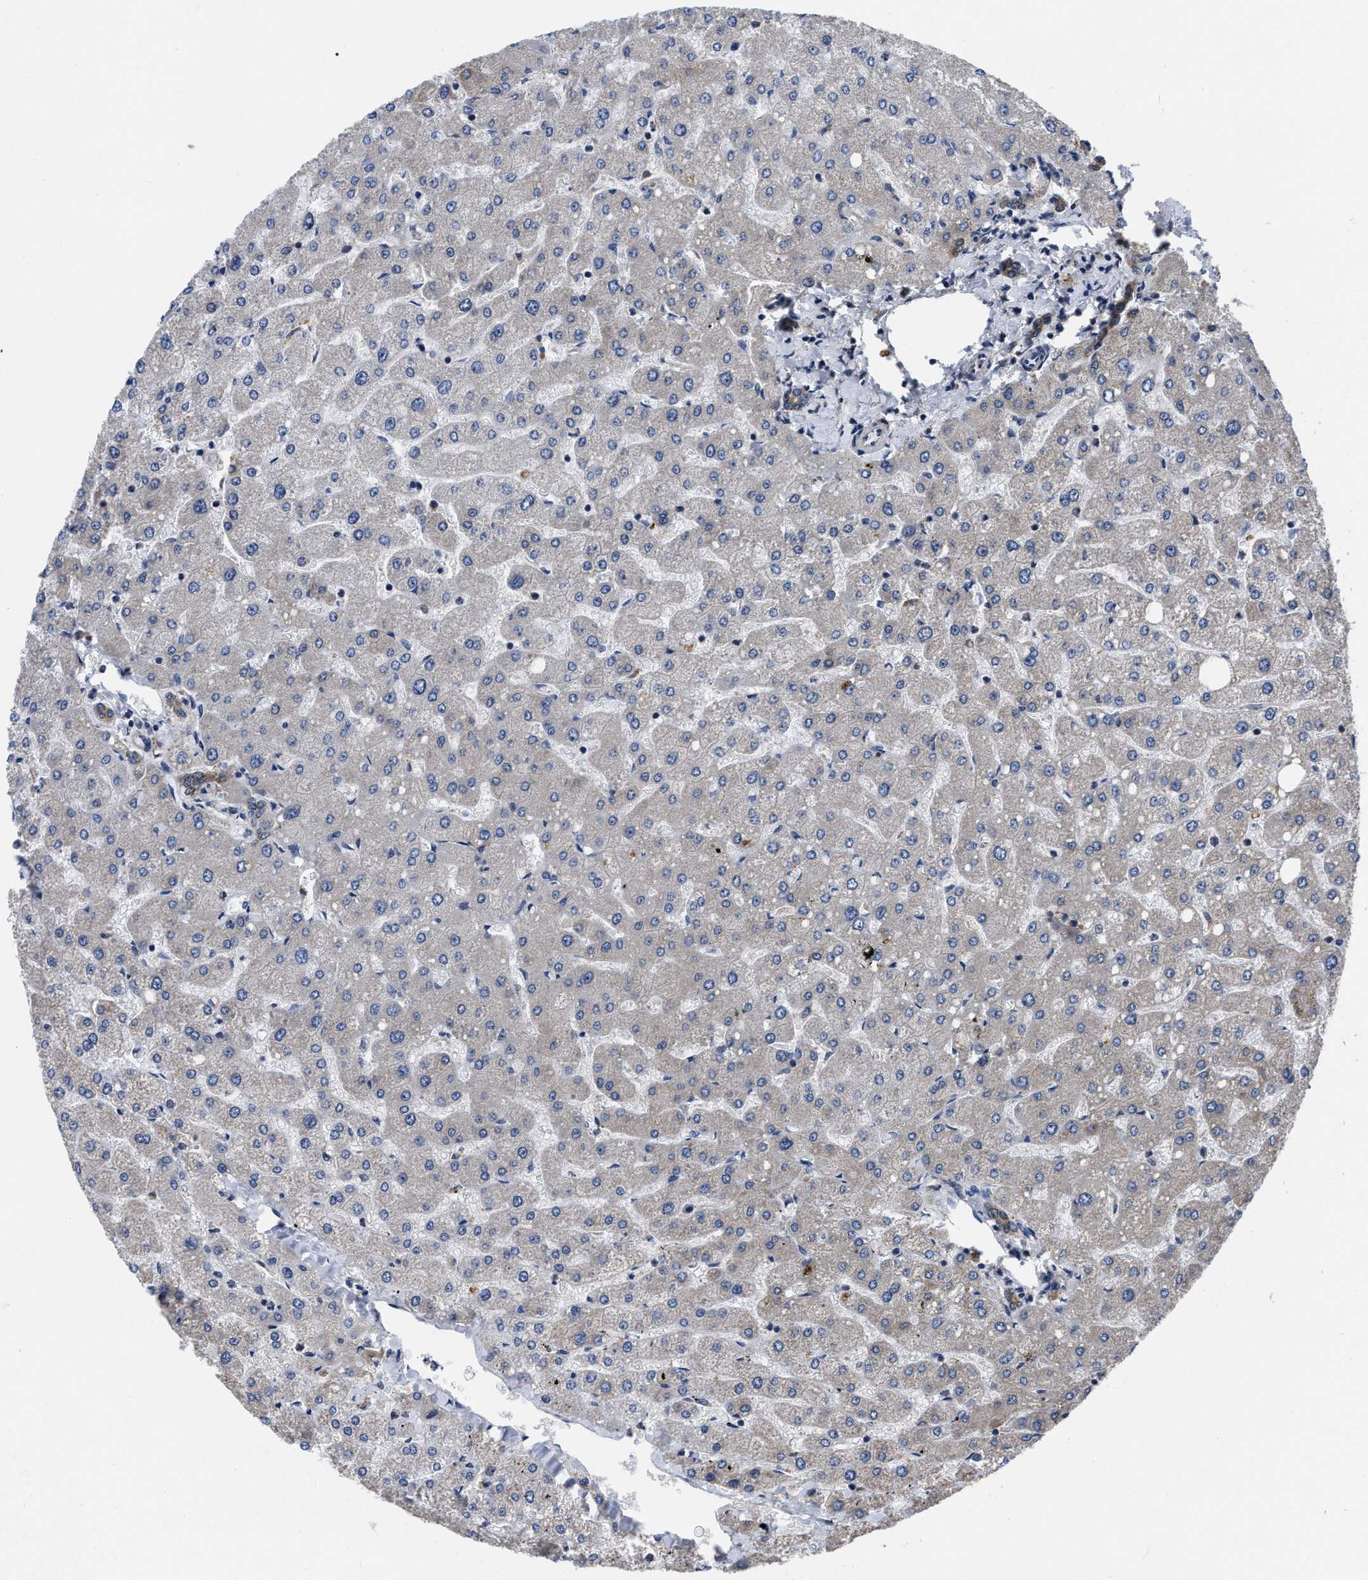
{"staining": {"intensity": "moderate", "quantity": ">75%", "location": "cytoplasmic/membranous"}, "tissue": "liver", "cell_type": "Cholangiocytes", "image_type": "normal", "snomed": [{"axis": "morphology", "description": "Normal tissue, NOS"}, {"axis": "topography", "description": "Liver"}], "caption": "Protein expression analysis of normal liver exhibits moderate cytoplasmic/membranous positivity in approximately >75% of cholangiocytes.", "gene": "GET4", "patient": {"sex": "male", "age": 55}}